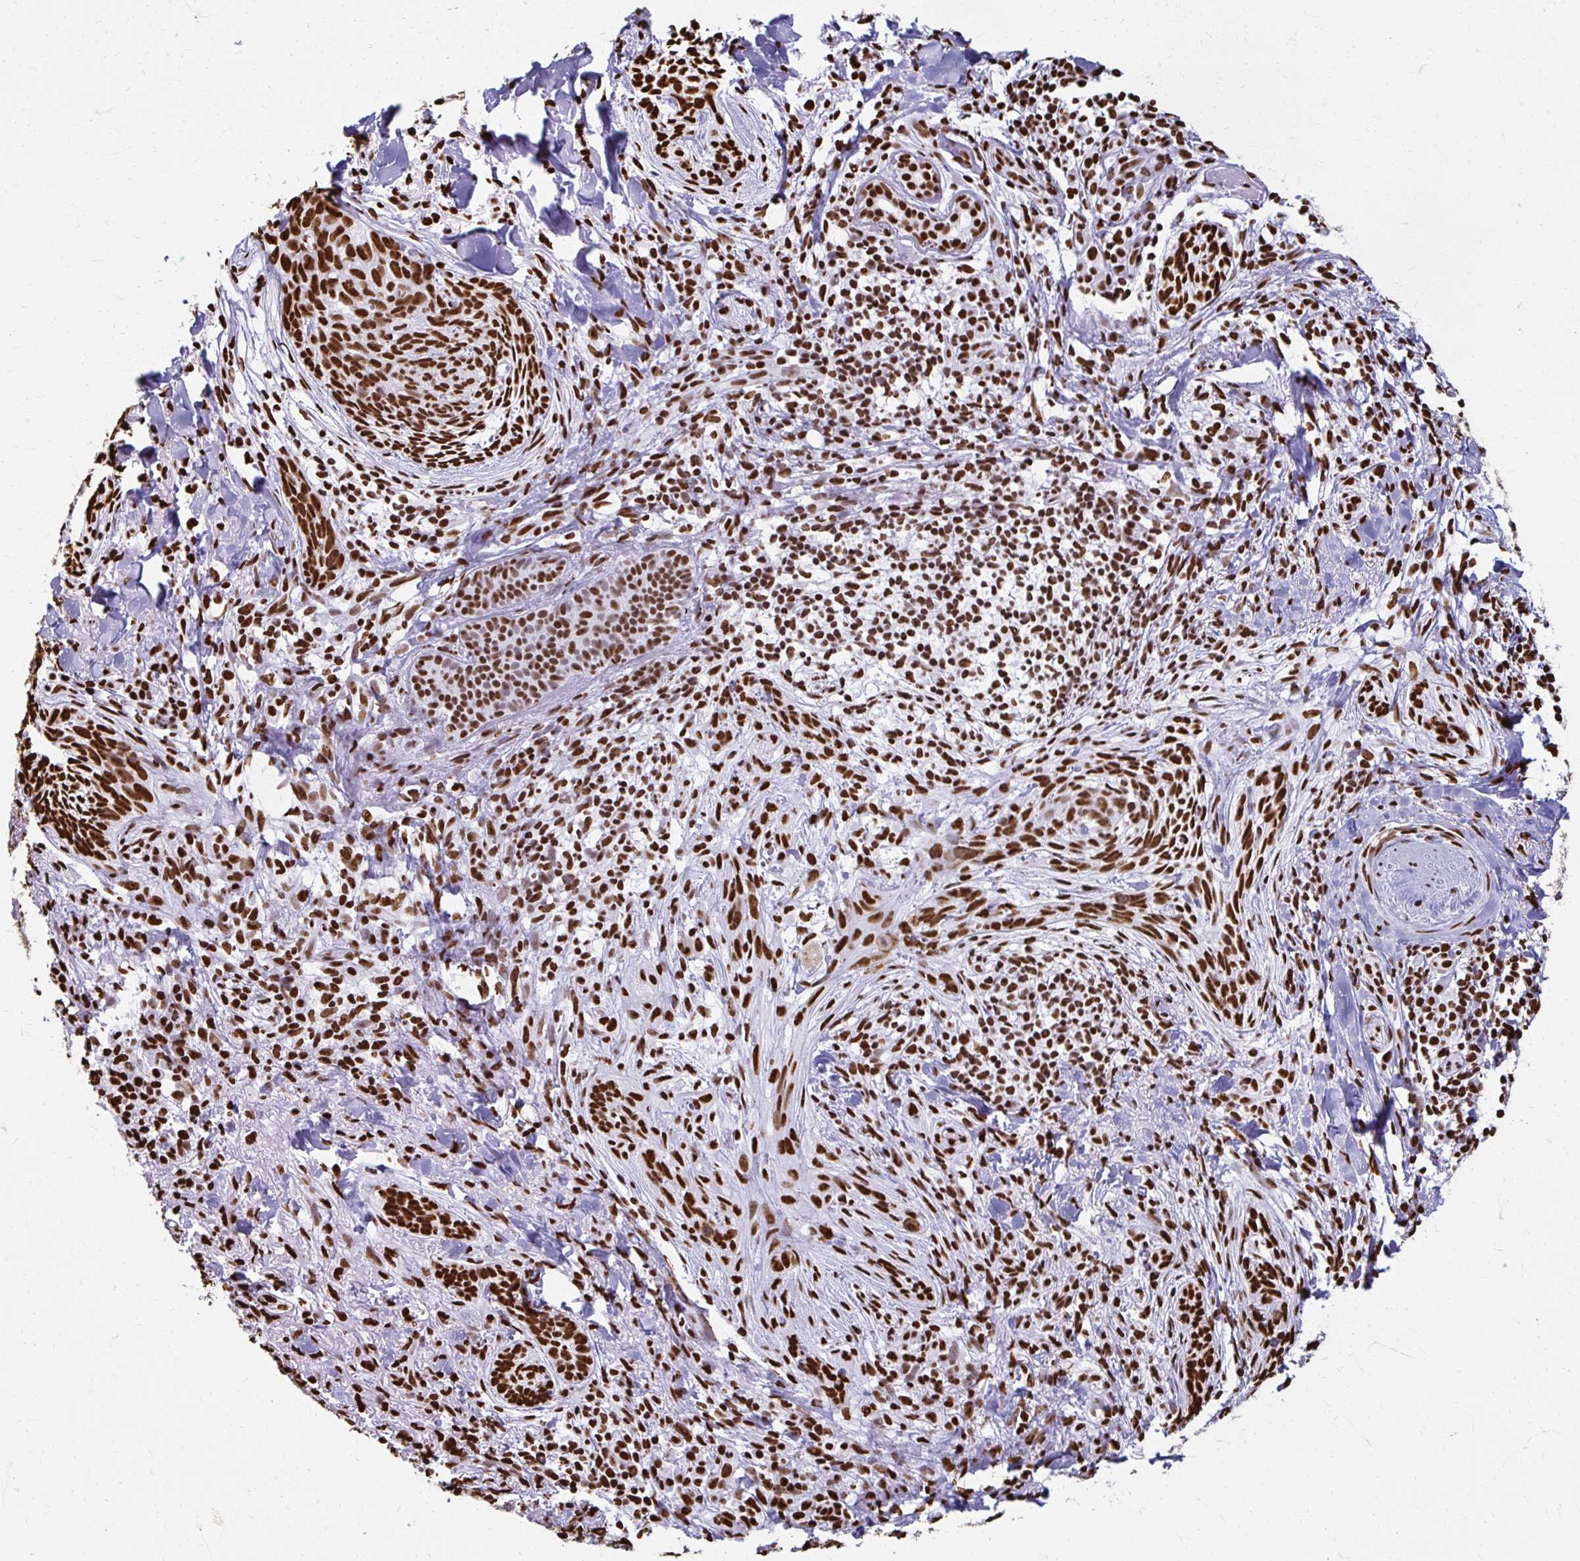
{"staining": {"intensity": "strong", "quantity": ">75%", "location": "nuclear"}, "tissue": "skin cancer", "cell_type": "Tumor cells", "image_type": "cancer", "snomed": [{"axis": "morphology", "description": "Basal cell carcinoma"}, {"axis": "topography", "description": "Skin"}], "caption": "A micrograph showing strong nuclear staining in approximately >75% of tumor cells in basal cell carcinoma (skin), as visualized by brown immunohistochemical staining.", "gene": "NONO", "patient": {"sex": "female", "age": 93}}